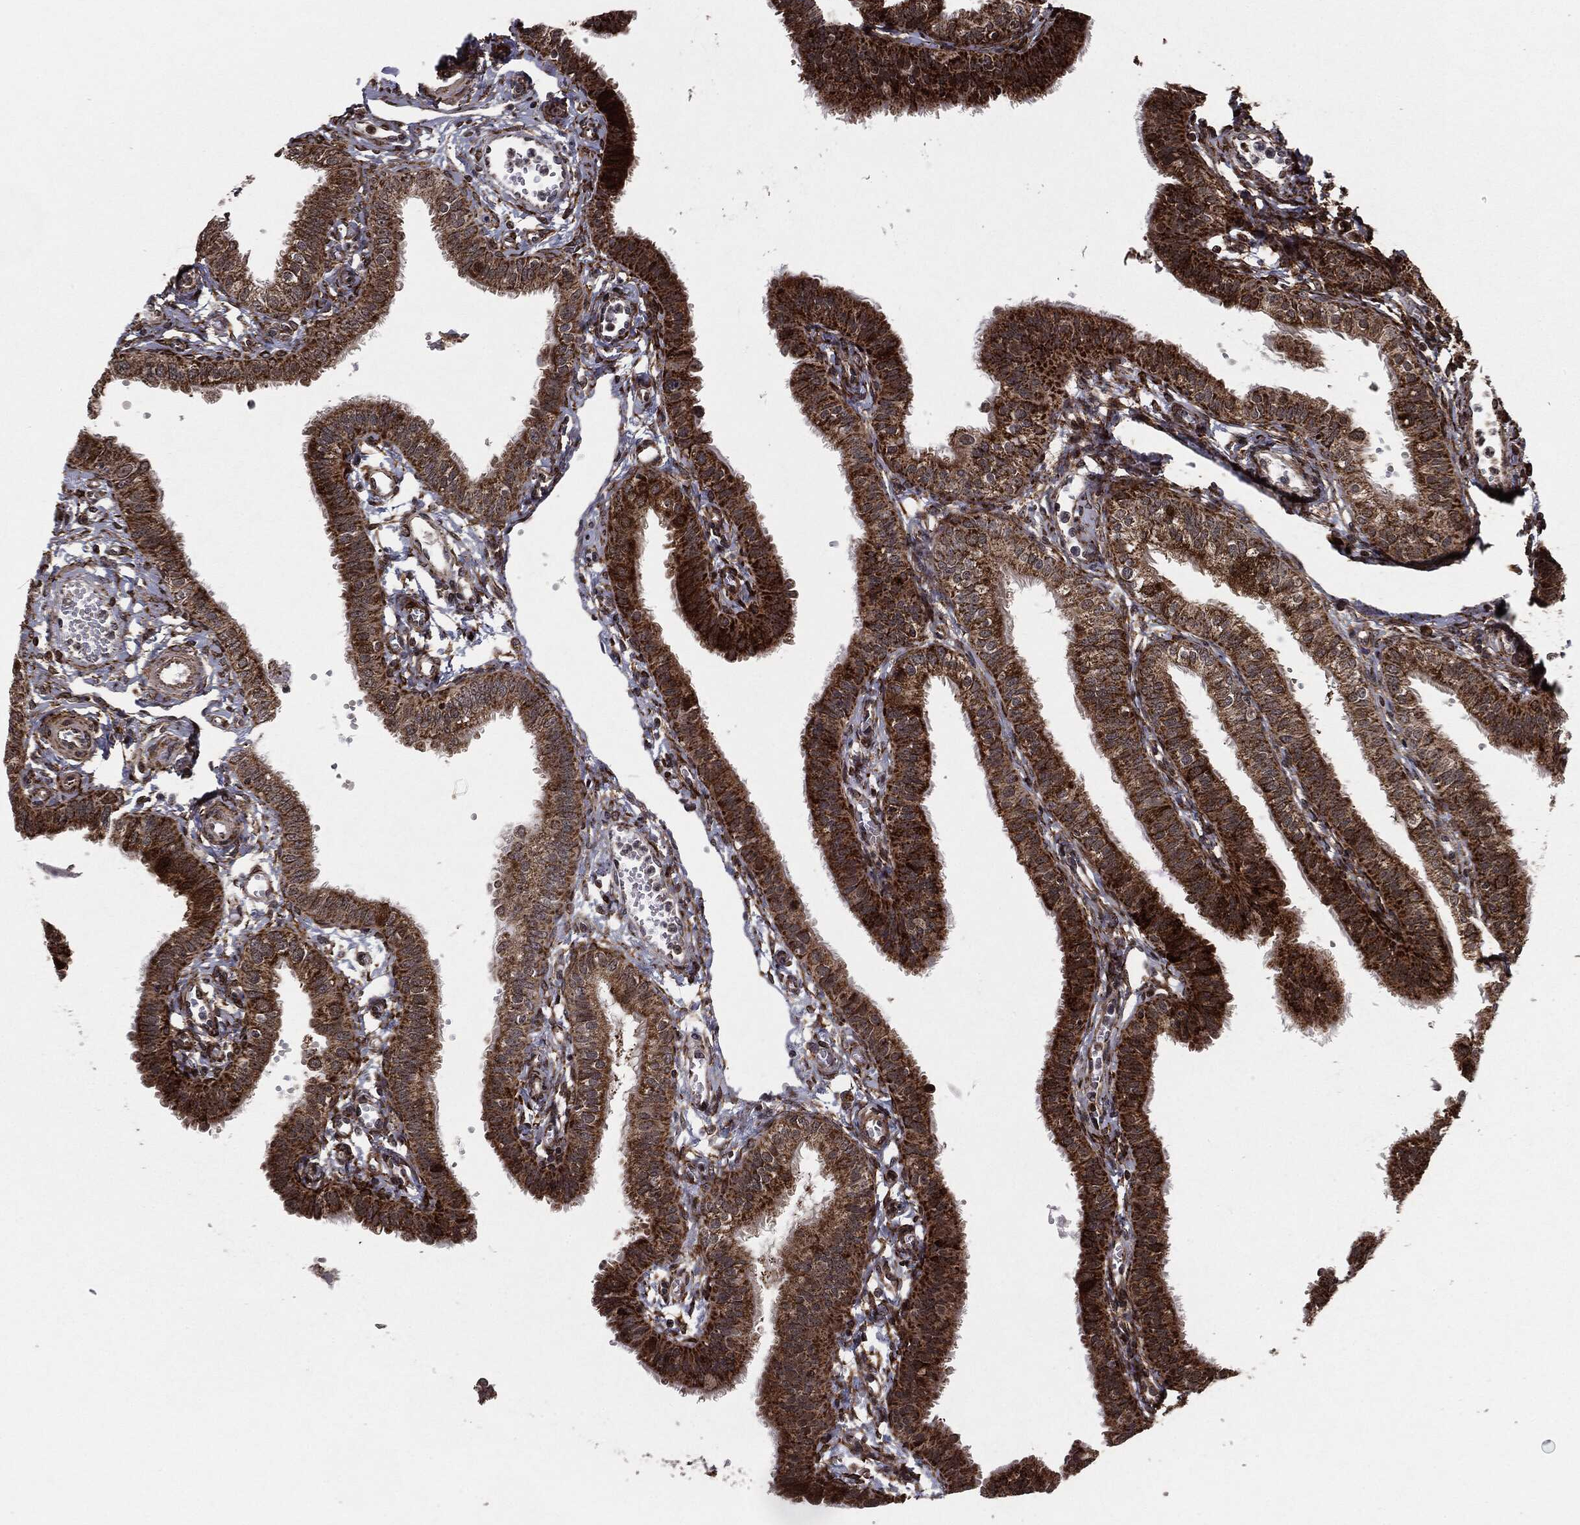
{"staining": {"intensity": "strong", "quantity": "25%-75%", "location": "cytoplasmic/membranous"}, "tissue": "fallopian tube", "cell_type": "Glandular cells", "image_type": "normal", "snomed": [{"axis": "morphology", "description": "Normal tissue, NOS"}, {"axis": "topography", "description": "Fallopian tube"}, {"axis": "topography", "description": "Ovary"}], "caption": "Fallopian tube stained with DAB (3,3'-diaminobenzidine) IHC demonstrates high levels of strong cytoplasmic/membranous staining in about 25%-75% of glandular cells.", "gene": "CHCHD2", "patient": {"sex": "female", "age": 49}}